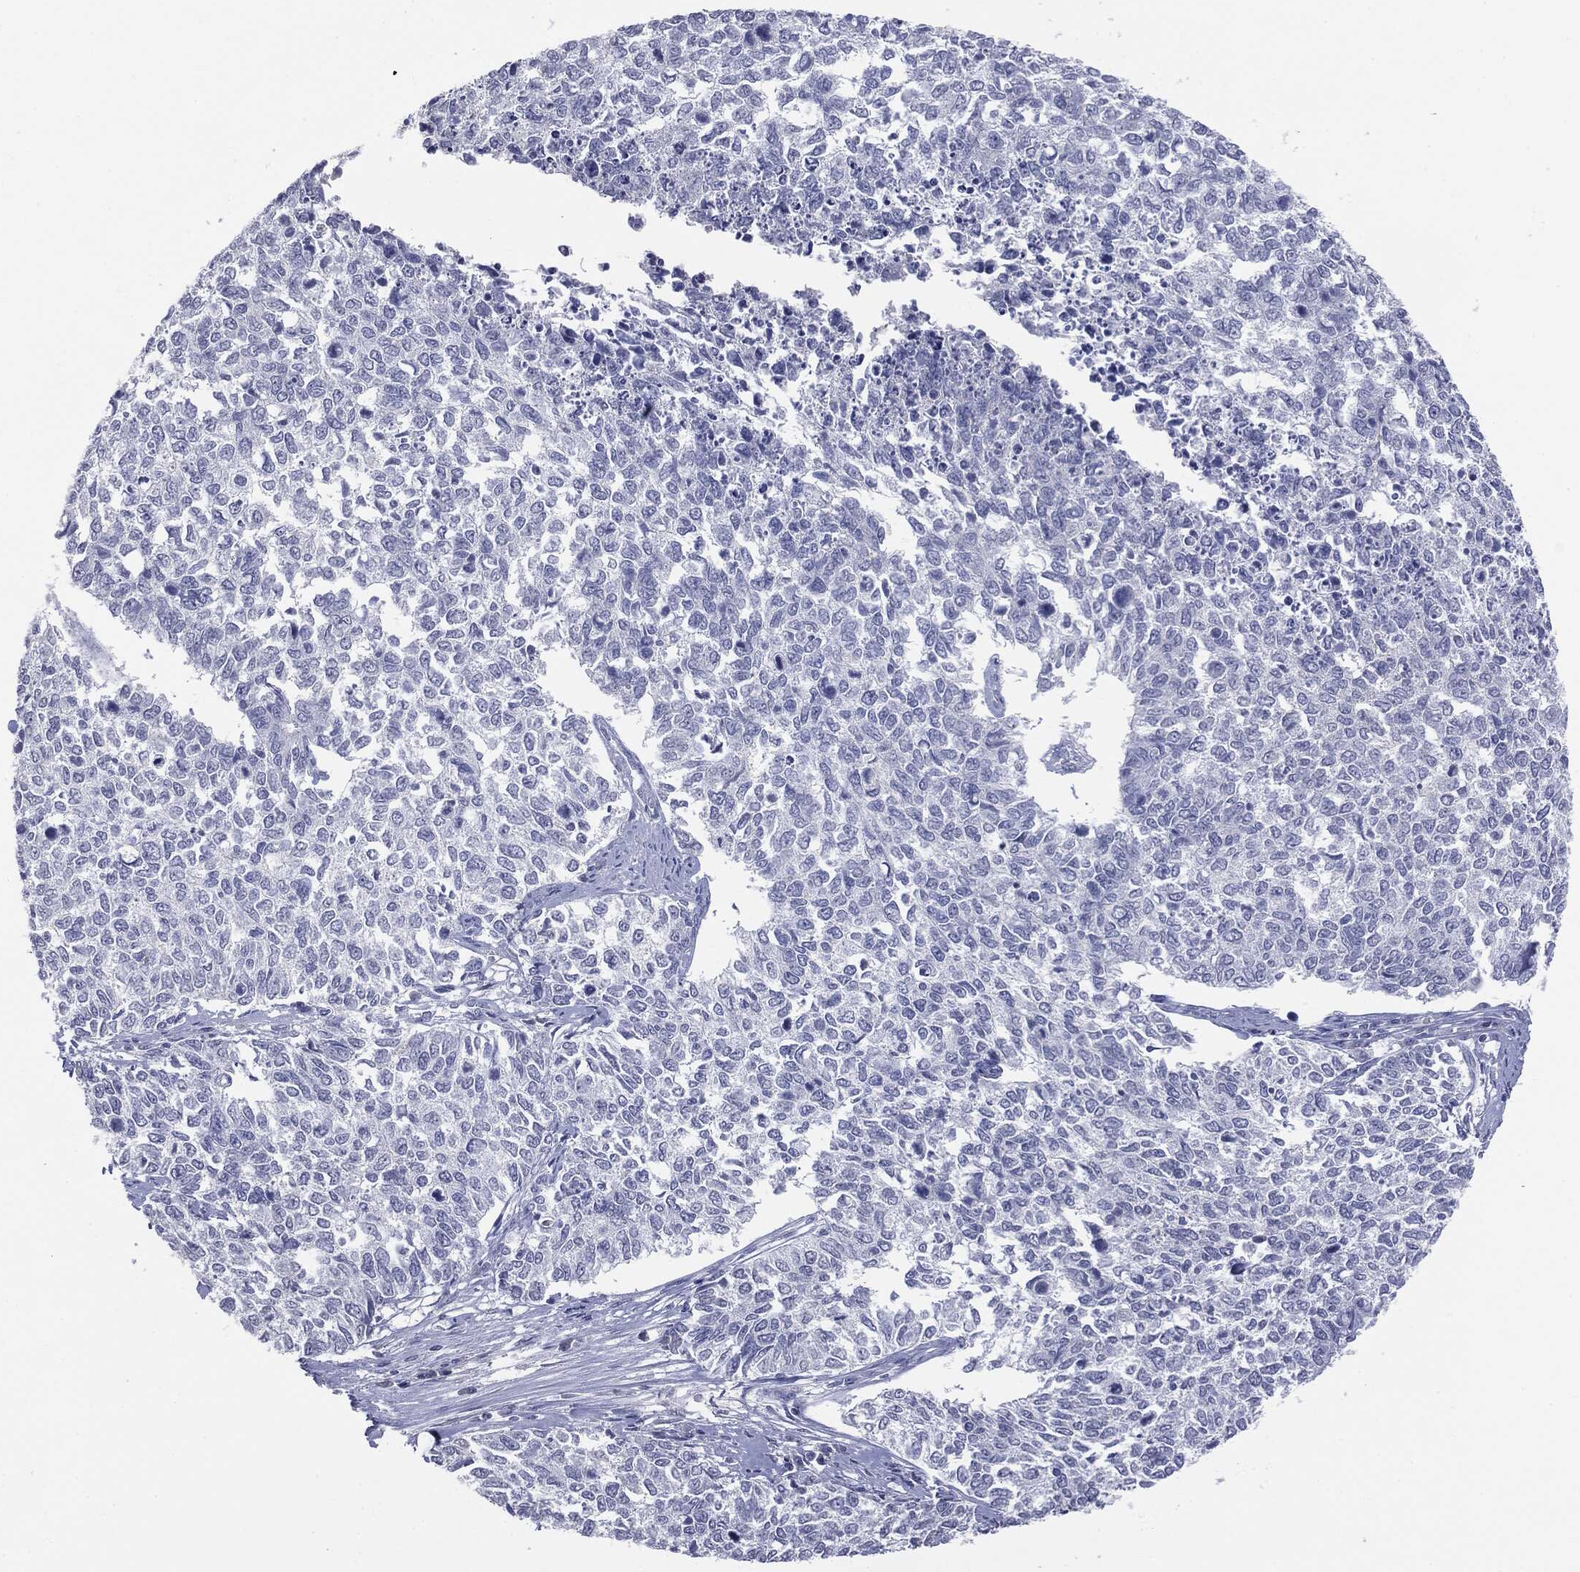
{"staining": {"intensity": "negative", "quantity": "none", "location": "none"}, "tissue": "cervical cancer", "cell_type": "Tumor cells", "image_type": "cancer", "snomed": [{"axis": "morphology", "description": "Adenocarcinoma, NOS"}, {"axis": "topography", "description": "Cervix"}], "caption": "A photomicrograph of cervical cancer stained for a protein reveals no brown staining in tumor cells. Brightfield microscopy of IHC stained with DAB (brown) and hematoxylin (blue), captured at high magnification.", "gene": "TSHB", "patient": {"sex": "female", "age": 63}}